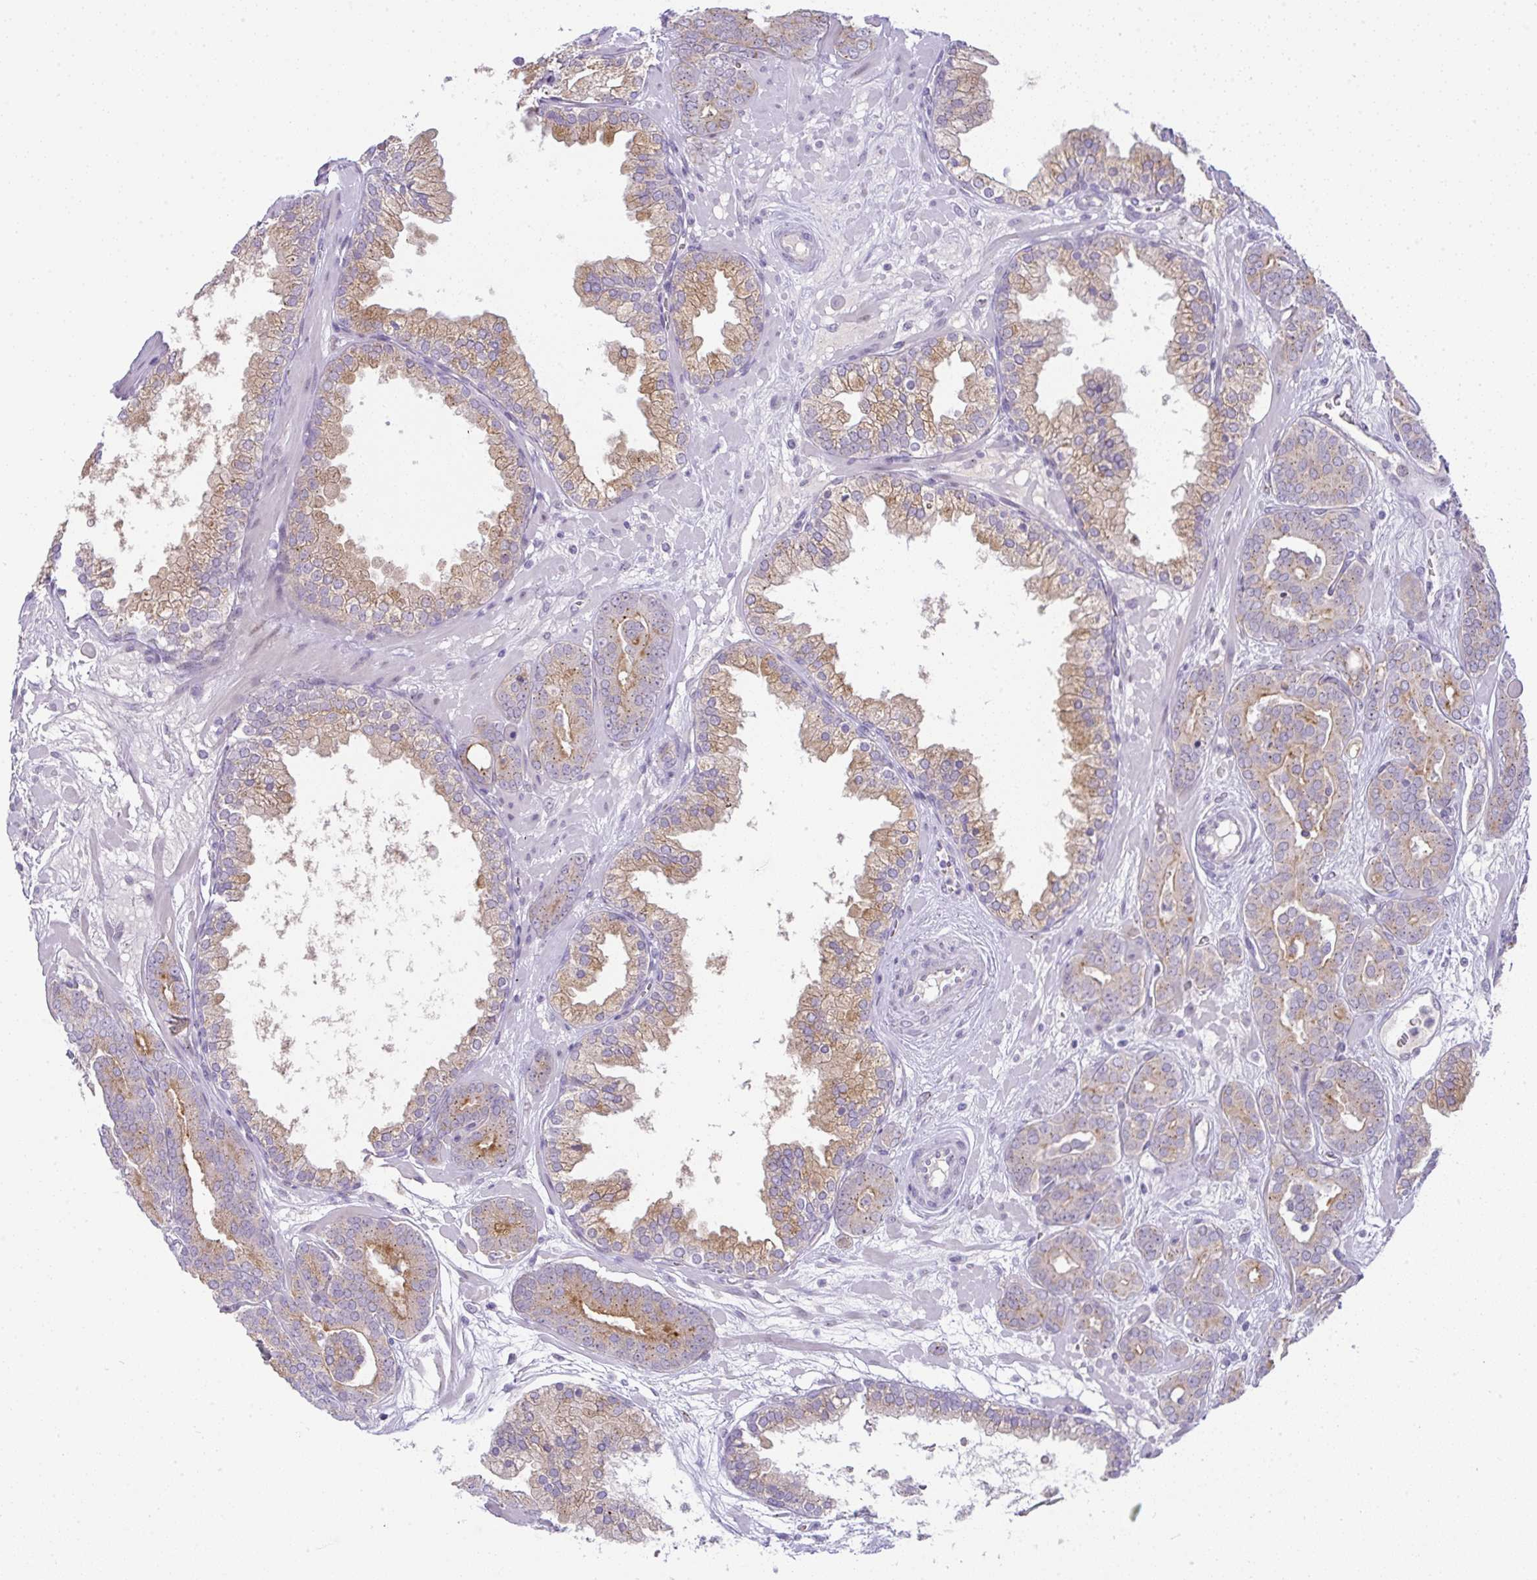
{"staining": {"intensity": "moderate", "quantity": "25%-75%", "location": "cytoplasmic/membranous"}, "tissue": "prostate cancer", "cell_type": "Tumor cells", "image_type": "cancer", "snomed": [{"axis": "morphology", "description": "Adenocarcinoma, High grade"}, {"axis": "topography", "description": "Prostate"}], "caption": "Protein expression analysis of human high-grade adenocarcinoma (prostate) reveals moderate cytoplasmic/membranous positivity in approximately 25%-75% of tumor cells. (Brightfield microscopy of DAB IHC at high magnification).", "gene": "FAM177A1", "patient": {"sex": "male", "age": 66}}